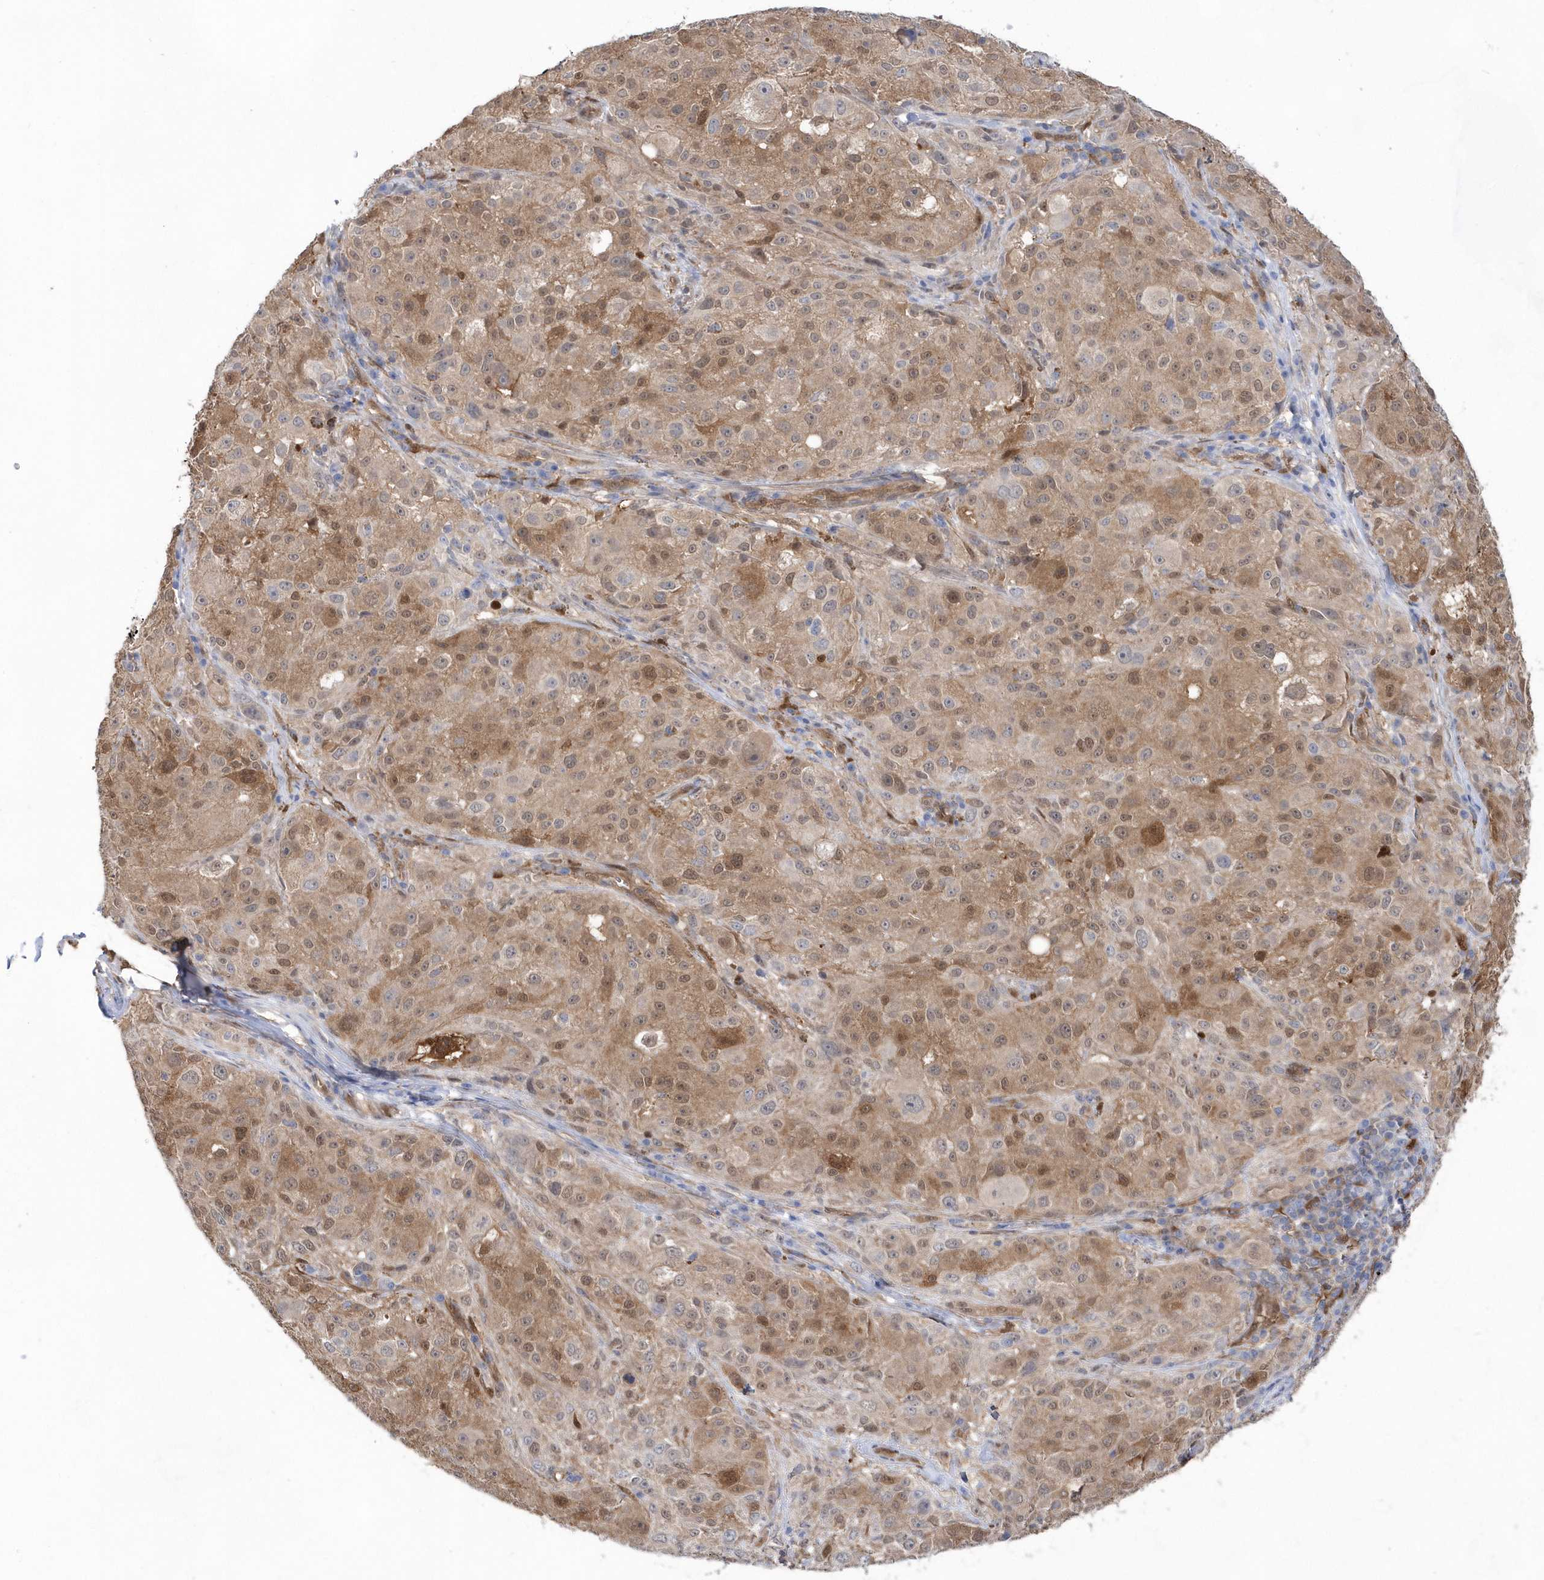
{"staining": {"intensity": "moderate", "quantity": ">75%", "location": "cytoplasmic/membranous,nuclear"}, "tissue": "melanoma", "cell_type": "Tumor cells", "image_type": "cancer", "snomed": [{"axis": "morphology", "description": "Necrosis, NOS"}, {"axis": "morphology", "description": "Malignant melanoma, NOS"}, {"axis": "topography", "description": "Skin"}], "caption": "Immunohistochemistry (IHC) micrograph of malignant melanoma stained for a protein (brown), which shows medium levels of moderate cytoplasmic/membranous and nuclear positivity in approximately >75% of tumor cells.", "gene": "BDH2", "patient": {"sex": "female", "age": 87}}